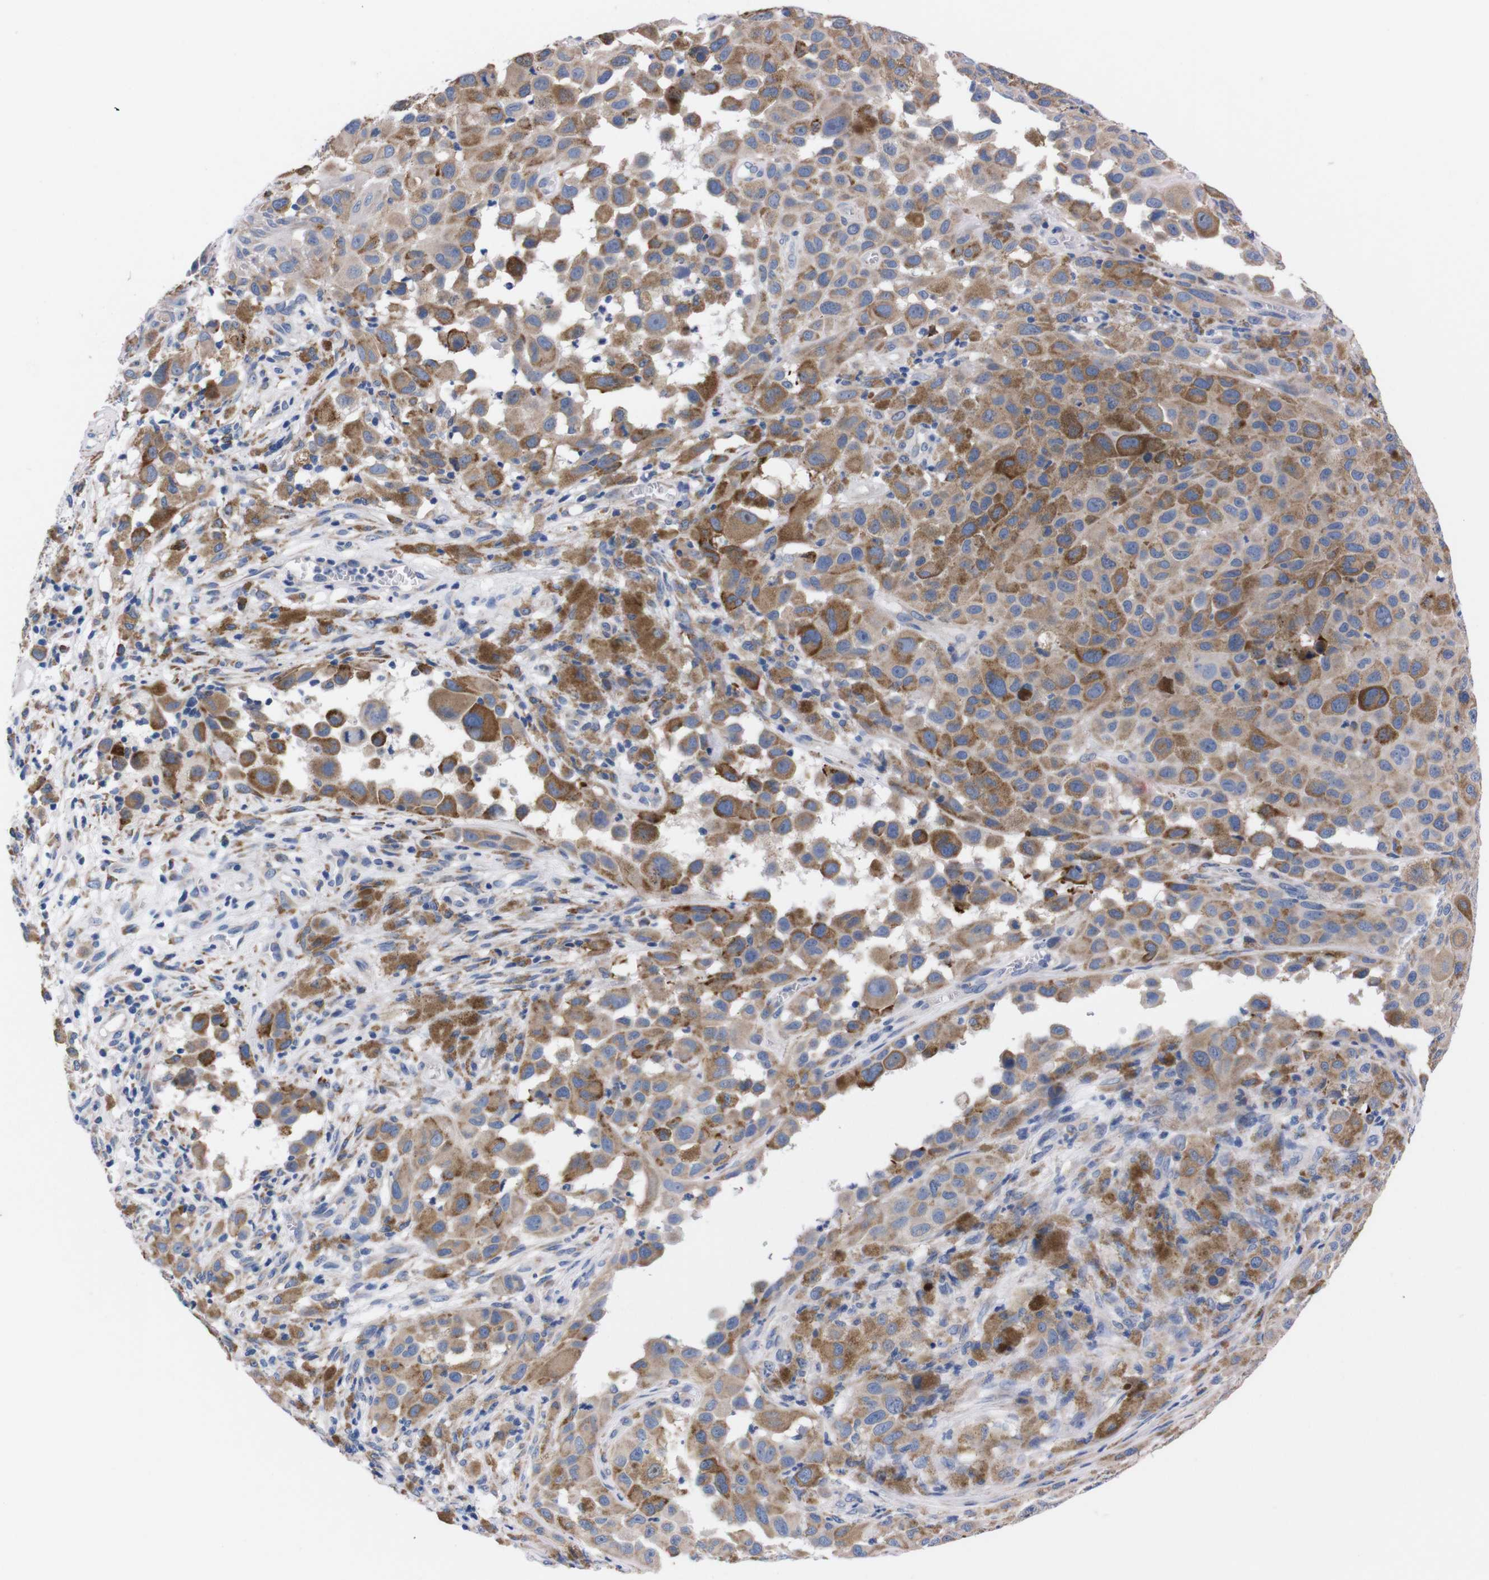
{"staining": {"intensity": "moderate", "quantity": ">75%", "location": "cytoplasmic/membranous"}, "tissue": "melanoma", "cell_type": "Tumor cells", "image_type": "cancer", "snomed": [{"axis": "morphology", "description": "Malignant melanoma, NOS"}, {"axis": "topography", "description": "Skin"}], "caption": "Malignant melanoma was stained to show a protein in brown. There is medium levels of moderate cytoplasmic/membranous staining in about >75% of tumor cells. The staining was performed using DAB (3,3'-diaminobenzidine), with brown indicating positive protein expression. Nuclei are stained blue with hematoxylin.", "gene": "NEBL", "patient": {"sex": "male", "age": 96}}